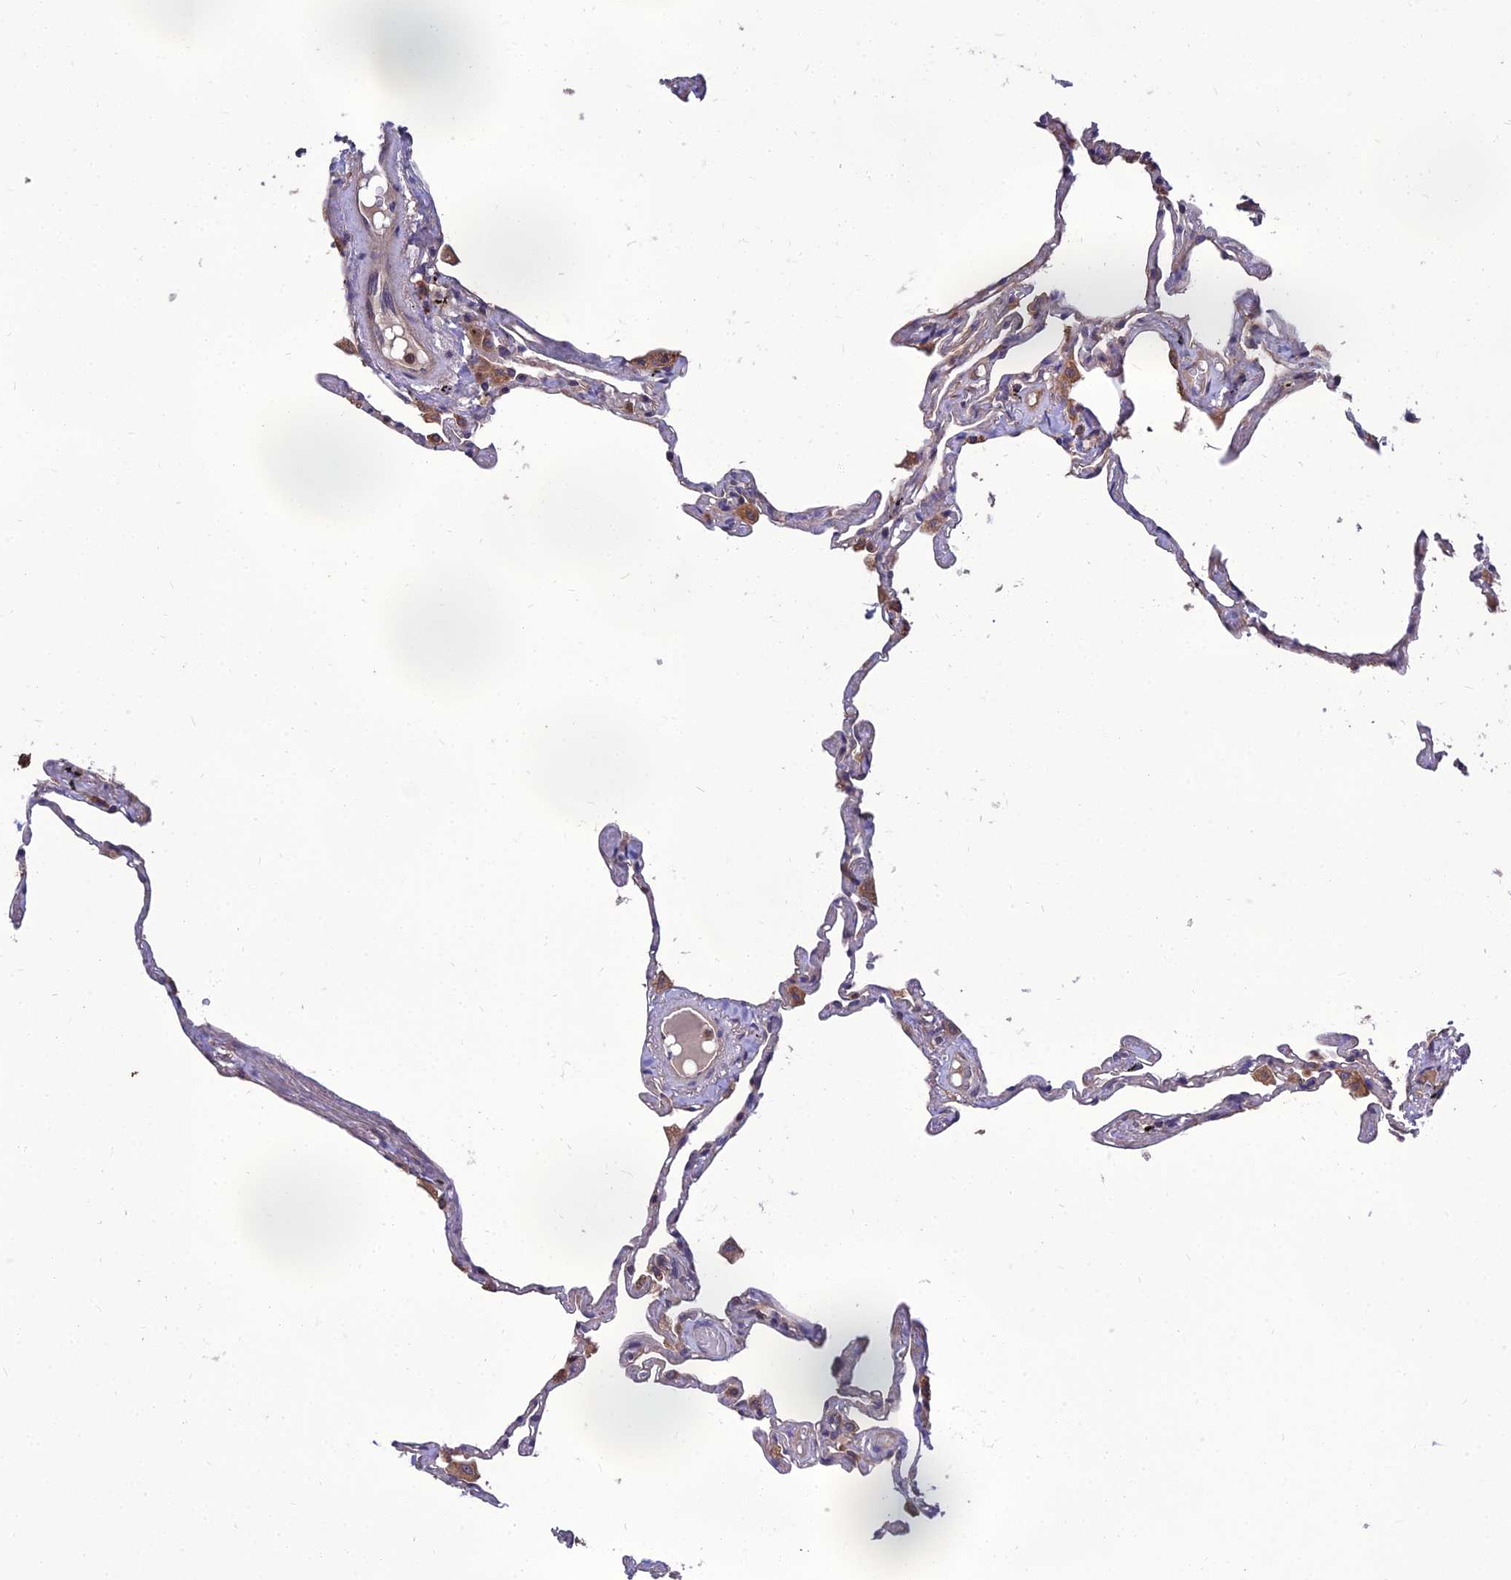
{"staining": {"intensity": "moderate", "quantity": "<25%", "location": "cytoplasmic/membranous"}, "tissue": "lung", "cell_type": "Alveolar cells", "image_type": "normal", "snomed": [{"axis": "morphology", "description": "Normal tissue, NOS"}, {"axis": "topography", "description": "Lung"}], "caption": "Immunohistochemical staining of benign lung reveals low levels of moderate cytoplasmic/membranous expression in about <25% of alveolar cells.", "gene": "UMAD1", "patient": {"sex": "female", "age": 67}}